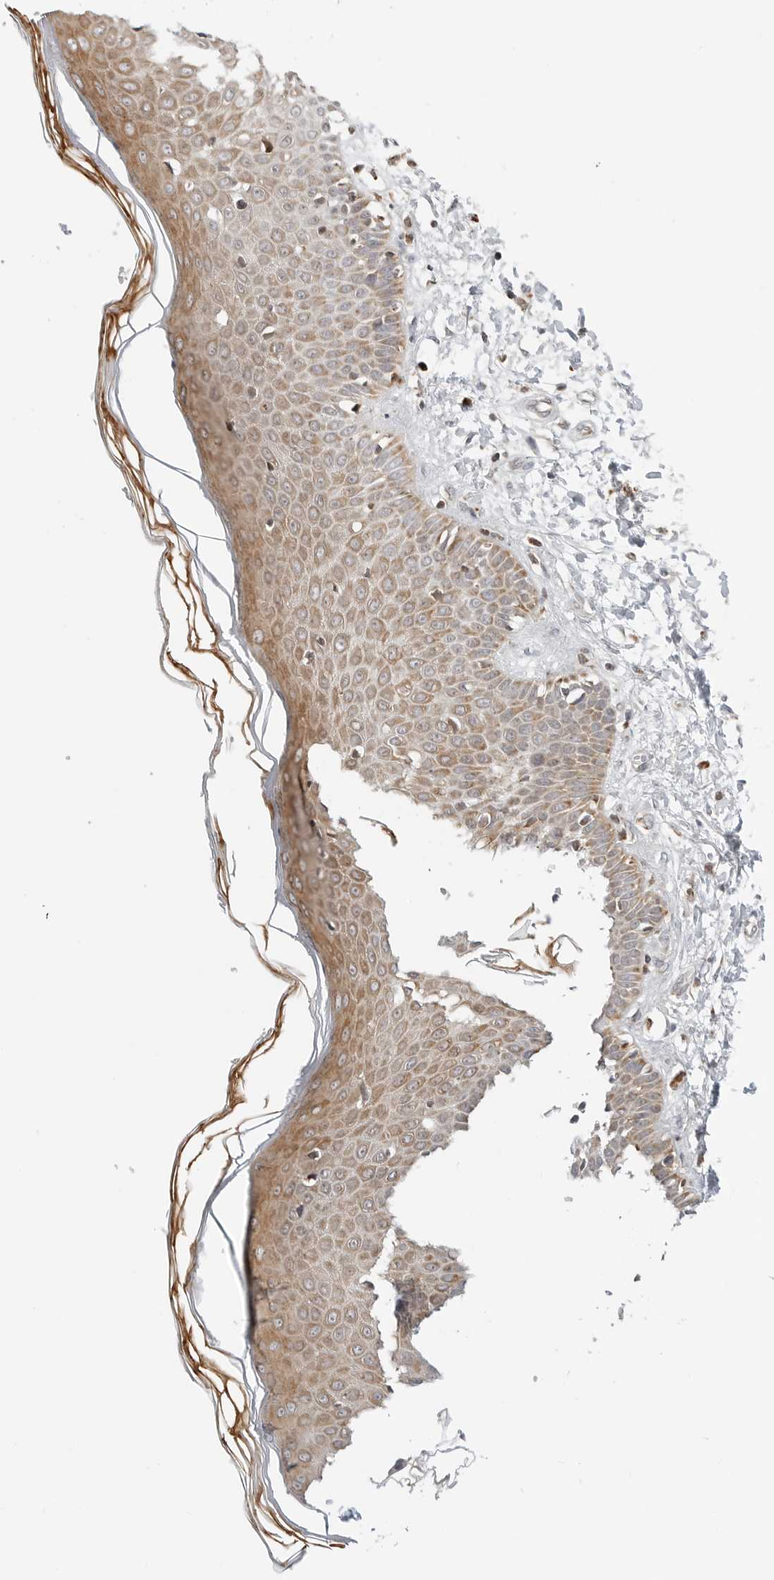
{"staining": {"intensity": "weak", "quantity": ">75%", "location": "cytoplasmic/membranous"}, "tissue": "skin", "cell_type": "Fibroblasts", "image_type": "normal", "snomed": [{"axis": "morphology", "description": "Normal tissue, NOS"}, {"axis": "morphology", "description": "Inflammation, NOS"}, {"axis": "topography", "description": "Skin"}], "caption": "IHC staining of normal skin, which shows low levels of weak cytoplasmic/membranous expression in approximately >75% of fibroblasts indicating weak cytoplasmic/membranous protein expression. The staining was performed using DAB (3,3'-diaminobenzidine) (brown) for protein detection and nuclei were counterstained in hematoxylin (blue).", "gene": "DYRK4", "patient": {"sex": "female", "age": 44}}